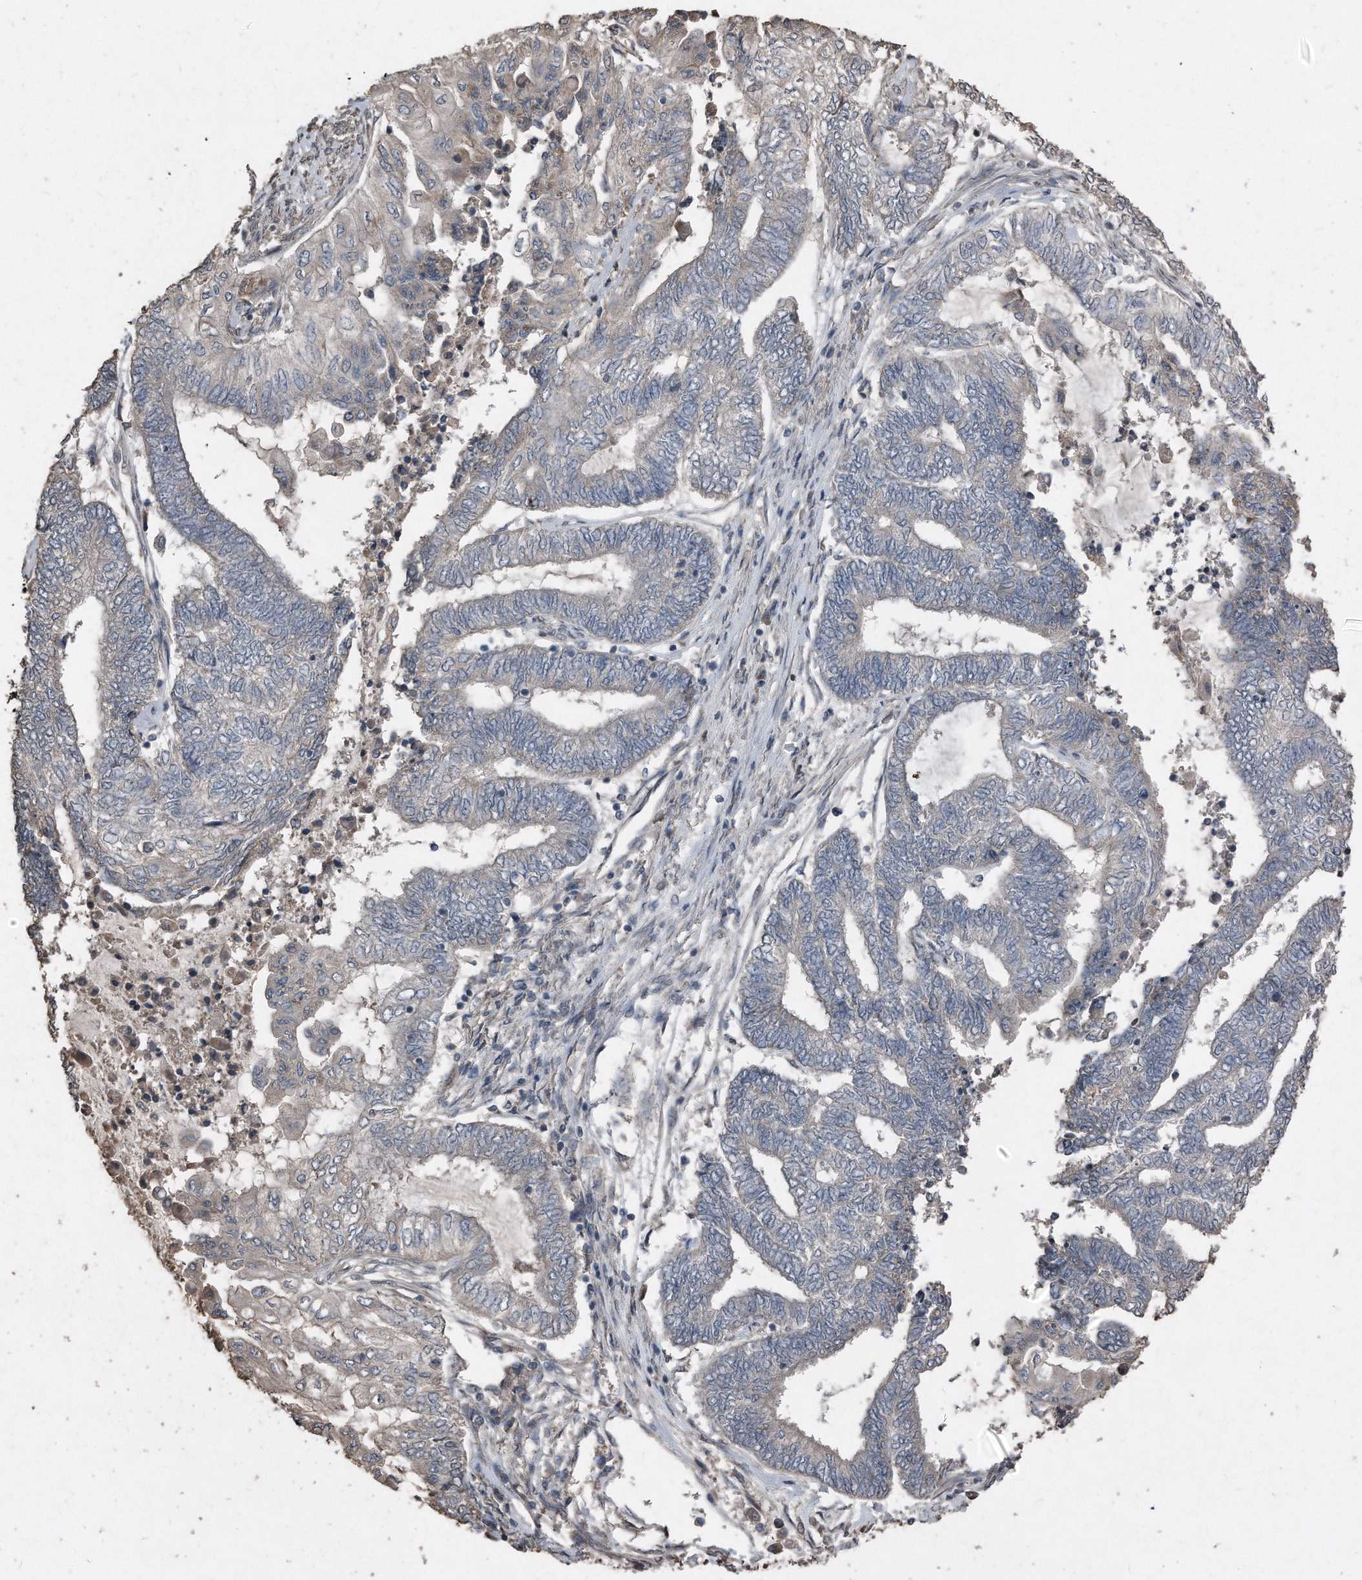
{"staining": {"intensity": "negative", "quantity": "none", "location": "none"}, "tissue": "endometrial cancer", "cell_type": "Tumor cells", "image_type": "cancer", "snomed": [{"axis": "morphology", "description": "Adenocarcinoma, NOS"}, {"axis": "topography", "description": "Uterus"}, {"axis": "topography", "description": "Endometrium"}], "caption": "The micrograph displays no significant expression in tumor cells of endometrial adenocarcinoma. The staining was performed using DAB (3,3'-diaminobenzidine) to visualize the protein expression in brown, while the nuclei were stained in blue with hematoxylin (Magnification: 20x).", "gene": "ANKRD10", "patient": {"sex": "female", "age": 70}}